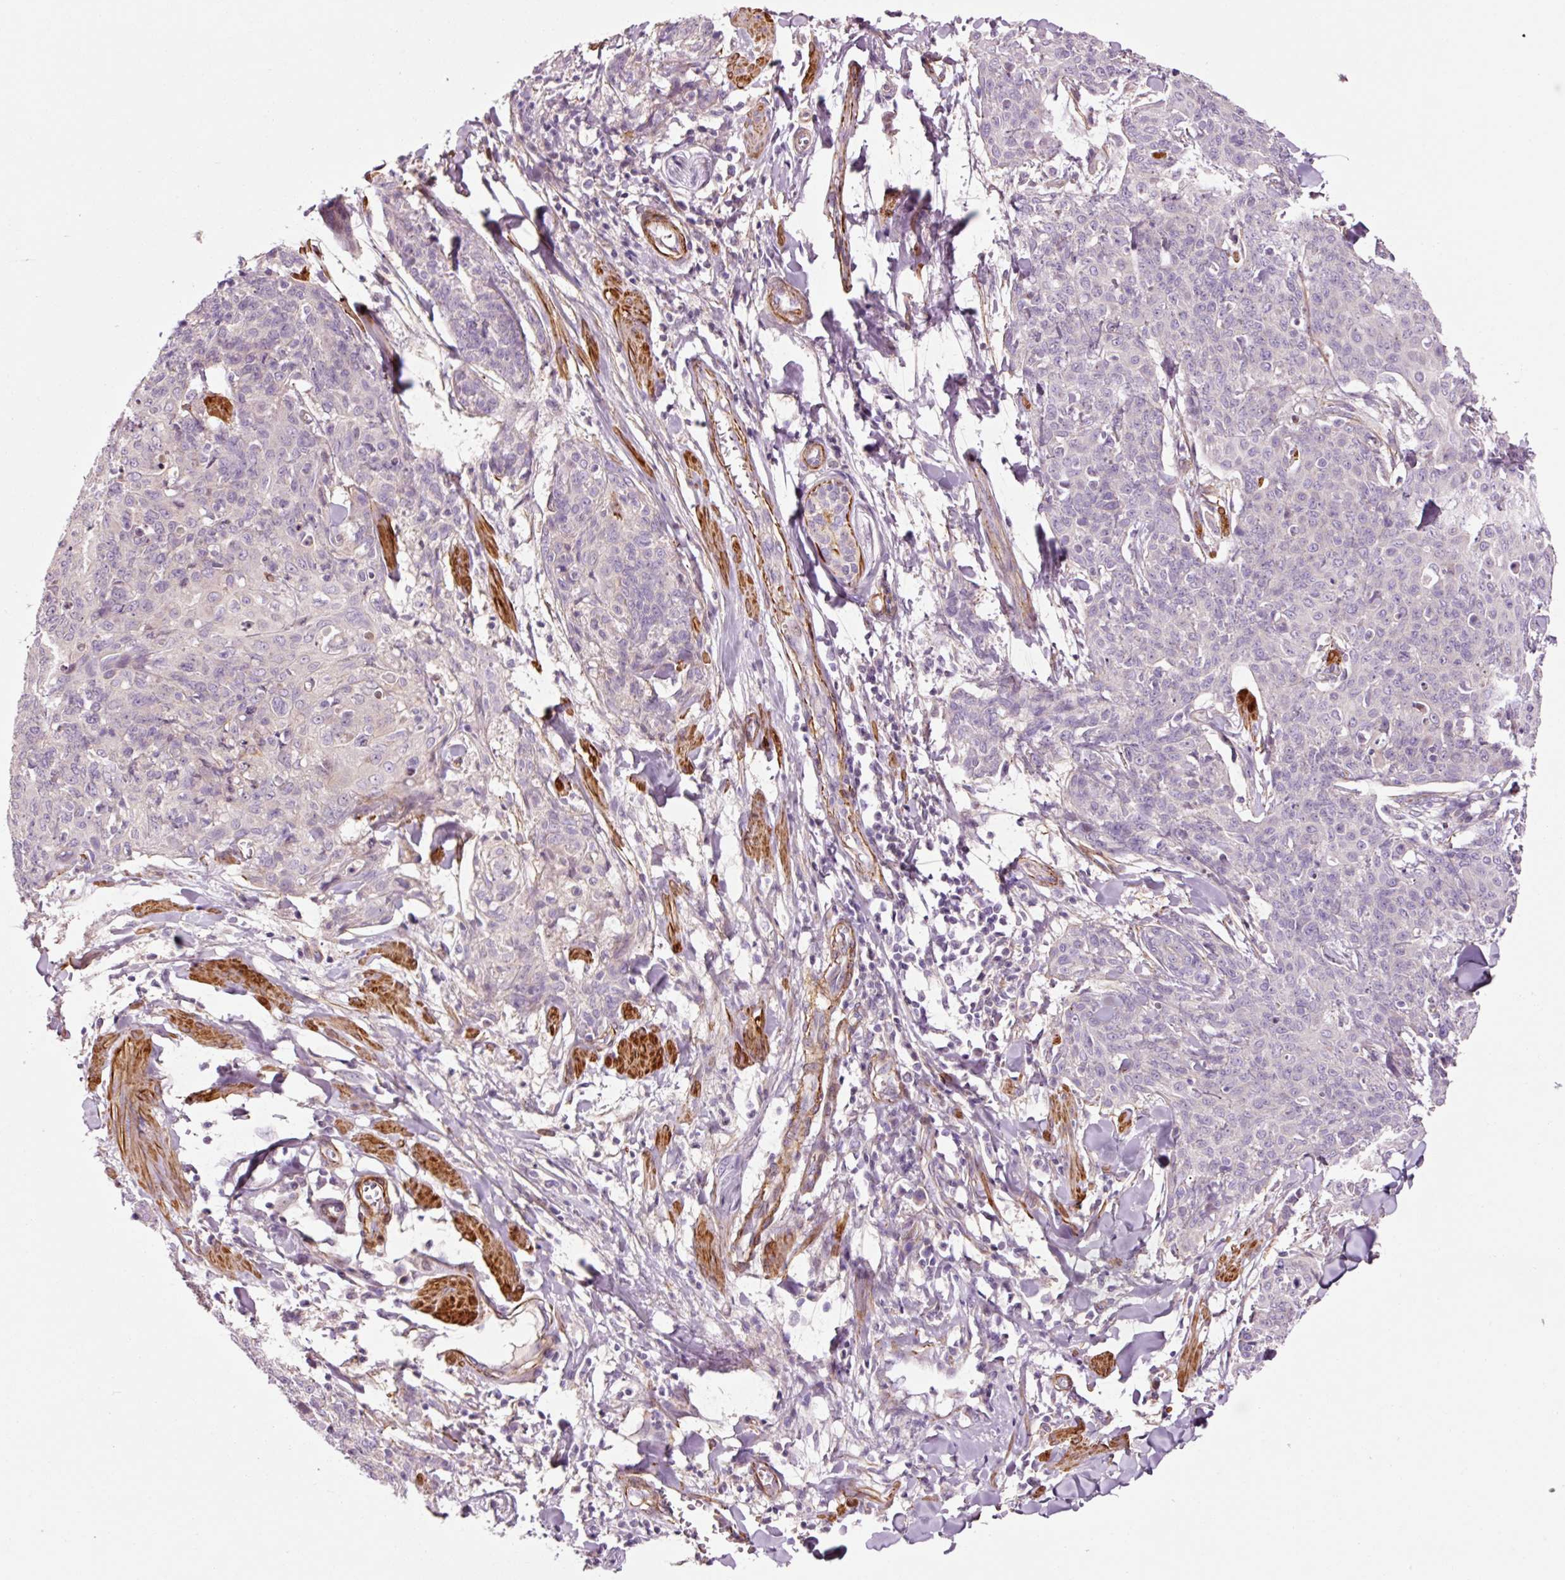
{"staining": {"intensity": "negative", "quantity": "none", "location": "none"}, "tissue": "skin cancer", "cell_type": "Tumor cells", "image_type": "cancer", "snomed": [{"axis": "morphology", "description": "Squamous cell carcinoma, NOS"}, {"axis": "topography", "description": "Skin"}, {"axis": "topography", "description": "Vulva"}], "caption": "An IHC image of skin cancer (squamous cell carcinoma) is shown. There is no staining in tumor cells of skin cancer (squamous cell carcinoma). The staining was performed using DAB (3,3'-diaminobenzidine) to visualize the protein expression in brown, while the nuclei were stained in blue with hematoxylin (Magnification: 20x).", "gene": "ANKRD20A1", "patient": {"sex": "female", "age": 85}}